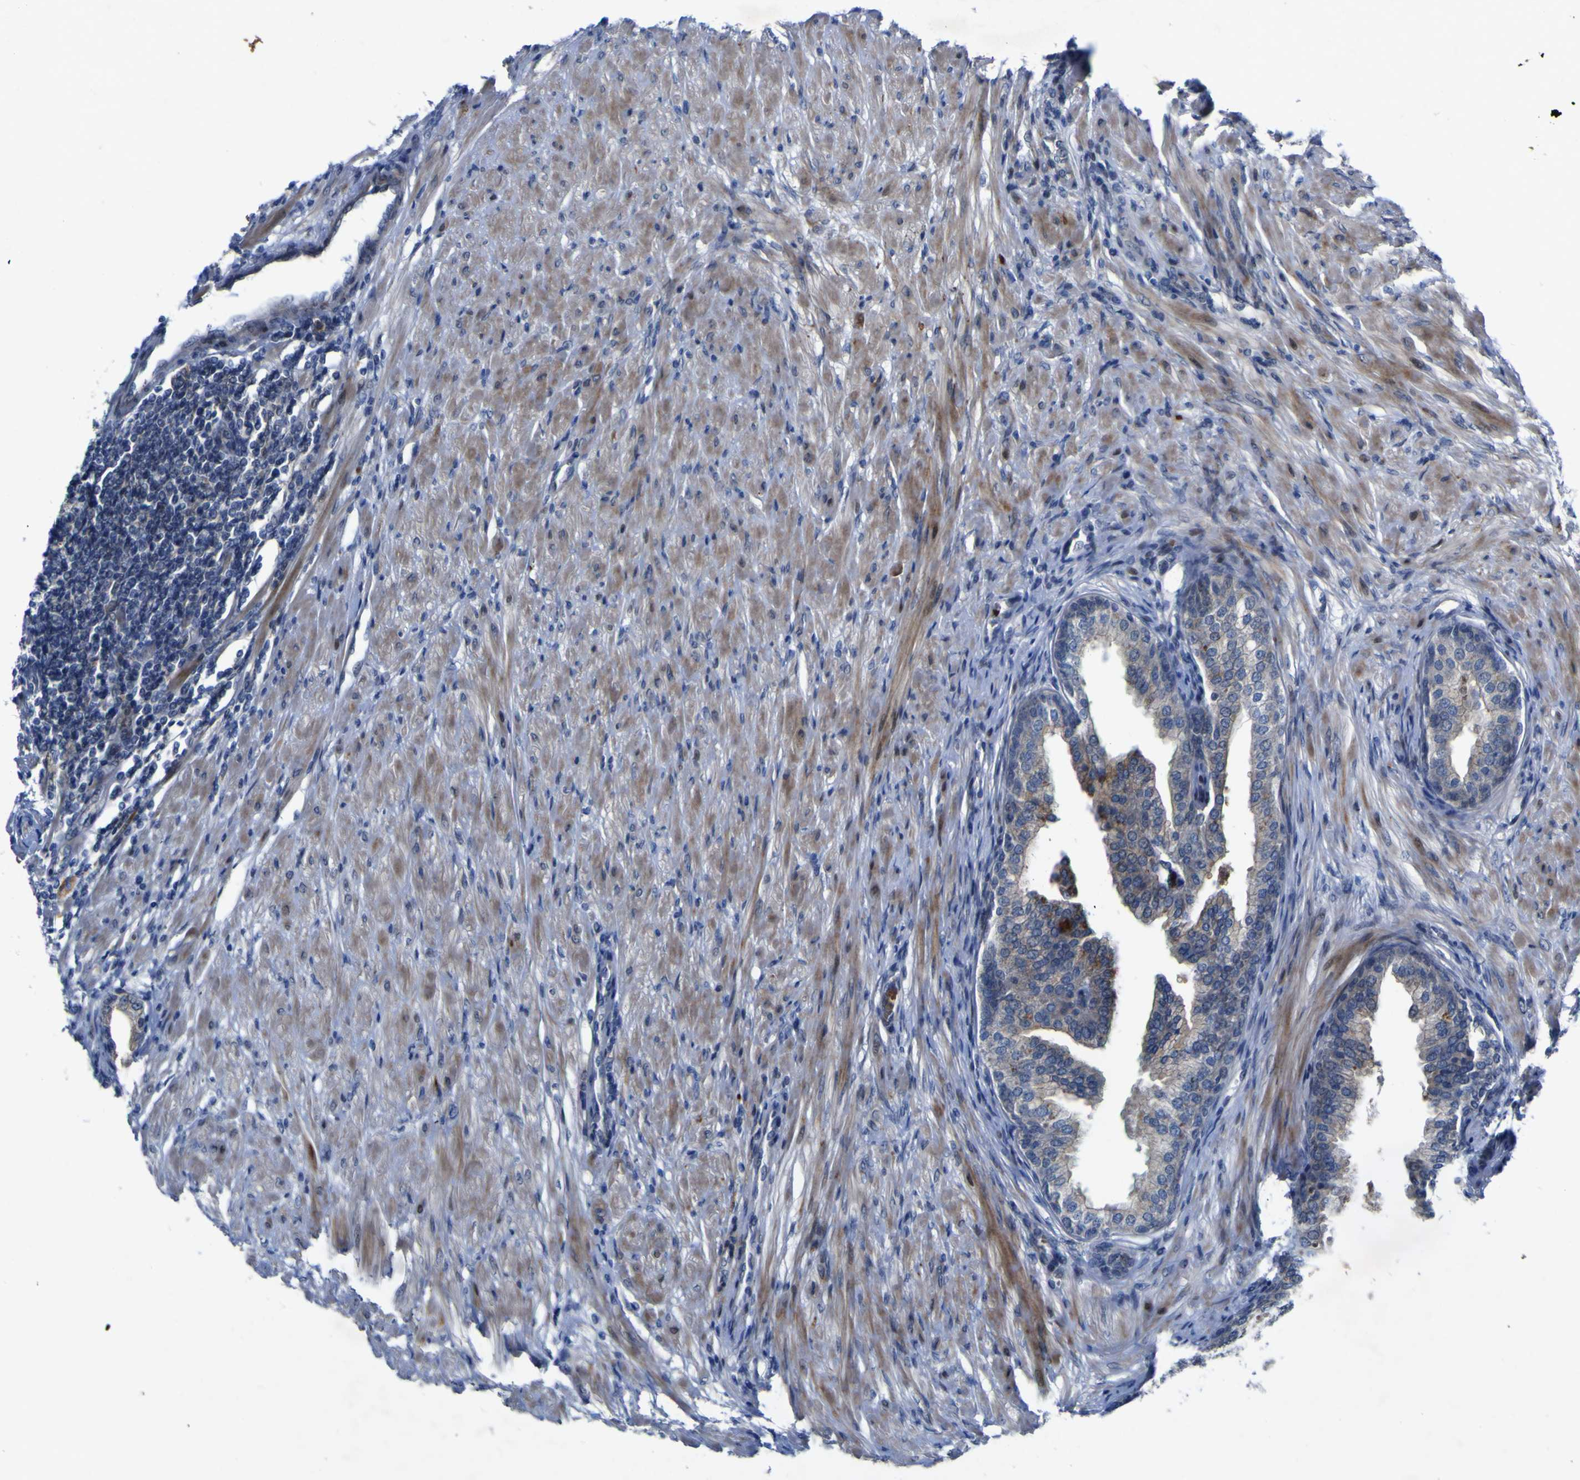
{"staining": {"intensity": "weak", "quantity": "<25%", "location": "cytoplasmic/membranous"}, "tissue": "prostate cancer", "cell_type": "Tumor cells", "image_type": "cancer", "snomed": [{"axis": "morphology", "description": "Adenocarcinoma, High grade"}, {"axis": "topography", "description": "Prostate"}], "caption": "Adenocarcinoma (high-grade) (prostate) stained for a protein using immunohistochemistry exhibits no staining tumor cells.", "gene": "NAV1", "patient": {"sex": "male", "age": 59}}